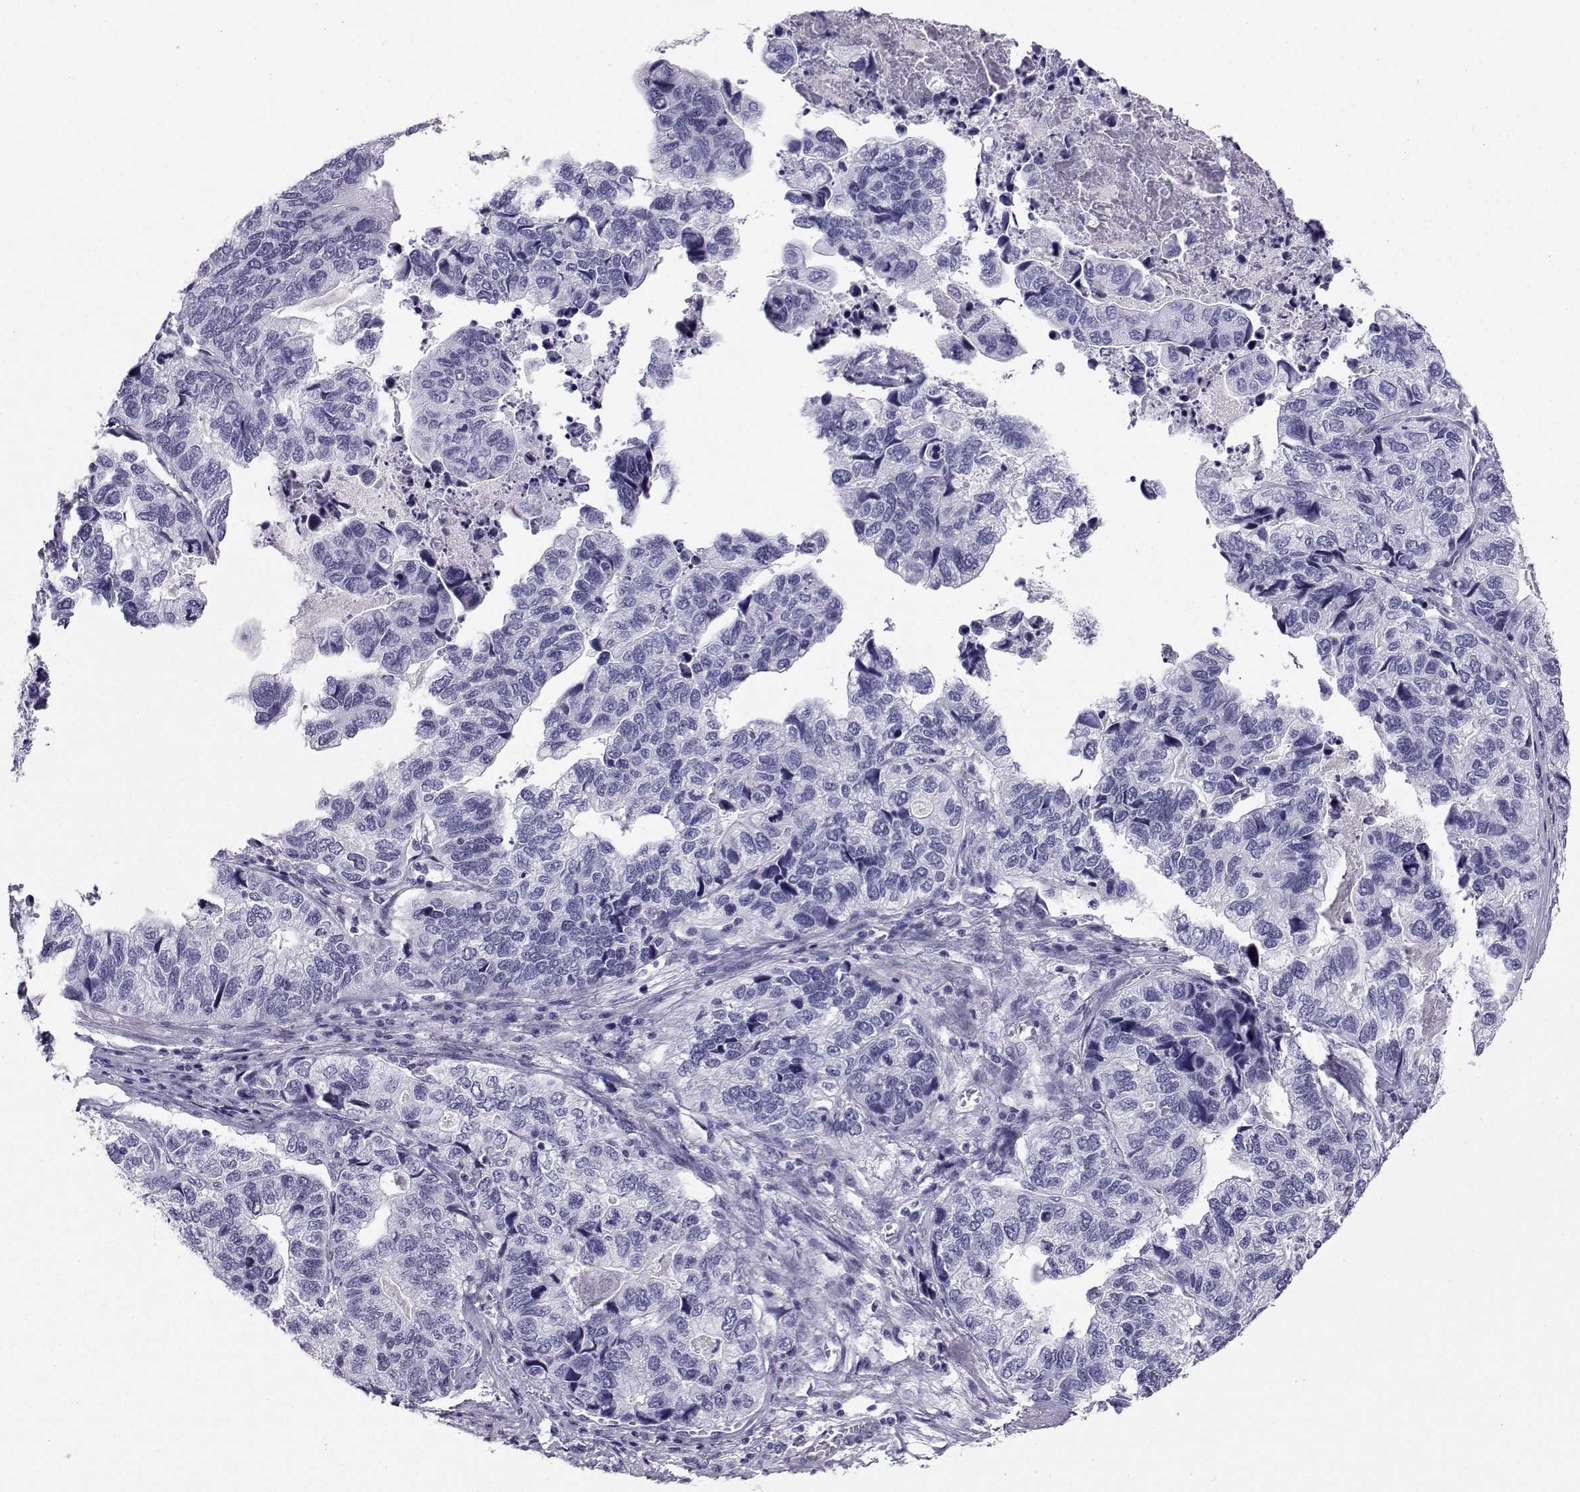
{"staining": {"intensity": "negative", "quantity": "none", "location": "none"}, "tissue": "stomach cancer", "cell_type": "Tumor cells", "image_type": "cancer", "snomed": [{"axis": "morphology", "description": "Adenocarcinoma, NOS"}, {"axis": "topography", "description": "Stomach, upper"}], "caption": "Immunohistochemistry (IHC) of stomach cancer (adenocarcinoma) displays no expression in tumor cells.", "gene": "SST", "patient": {"sex": "female", "age": 67}}